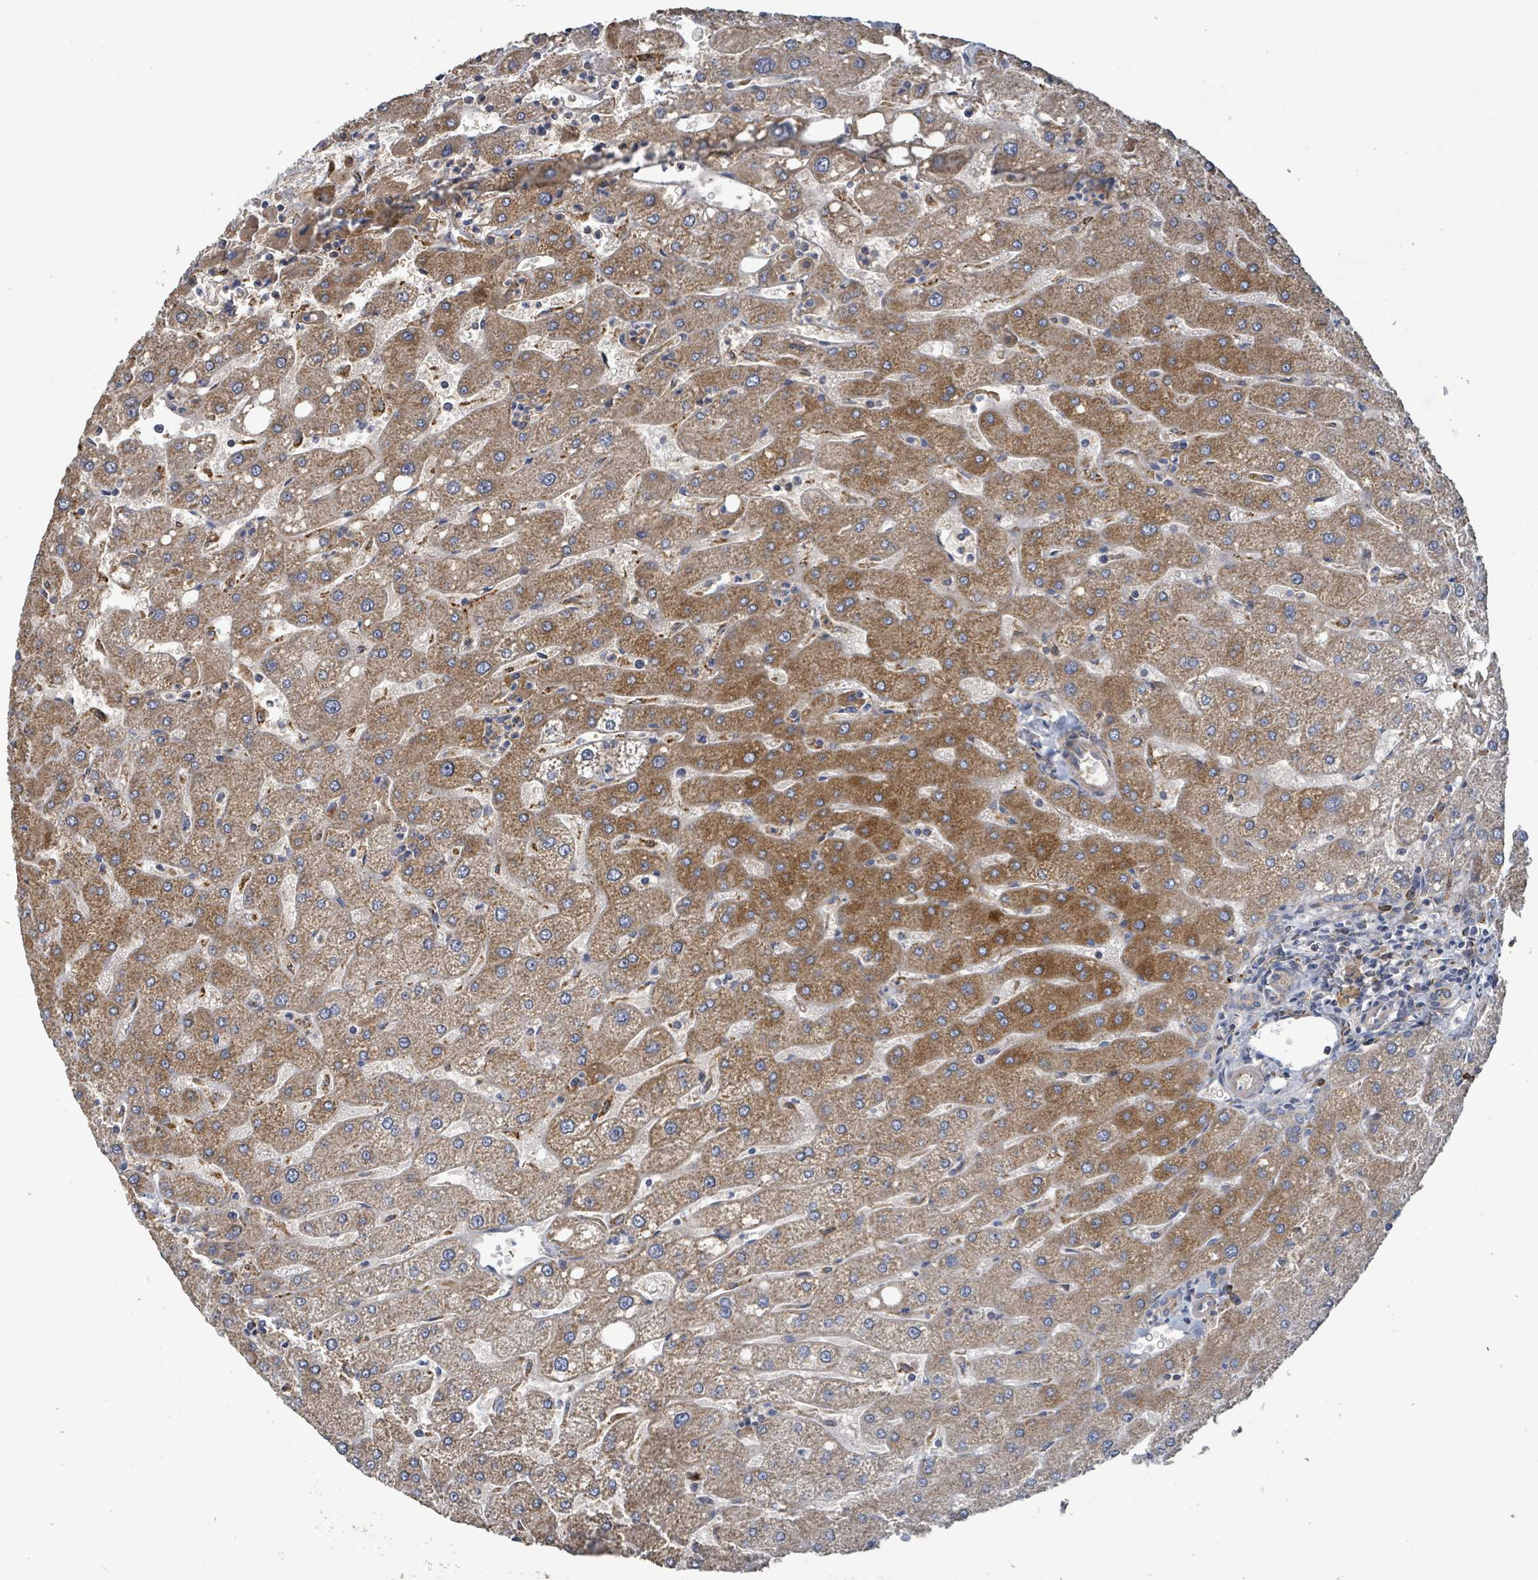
{"staining": {"intensity": "weak", "quantity": "<25%", "location": "cytoplasmic/membranous"}, "tissue": "liver", "cell_type": "Cholangiocytes", "image_type": "normal", "snomed": [{"axis": "morphology", "description": "Normal tissue, NOS"}, {"axis": "topography", "description": "Liver"}], "caption": "The image reveals no significant staining in cholangiocytes of liver.", "gene": "PLAAT1", "patient": {"sex": "male", "age": 67}}